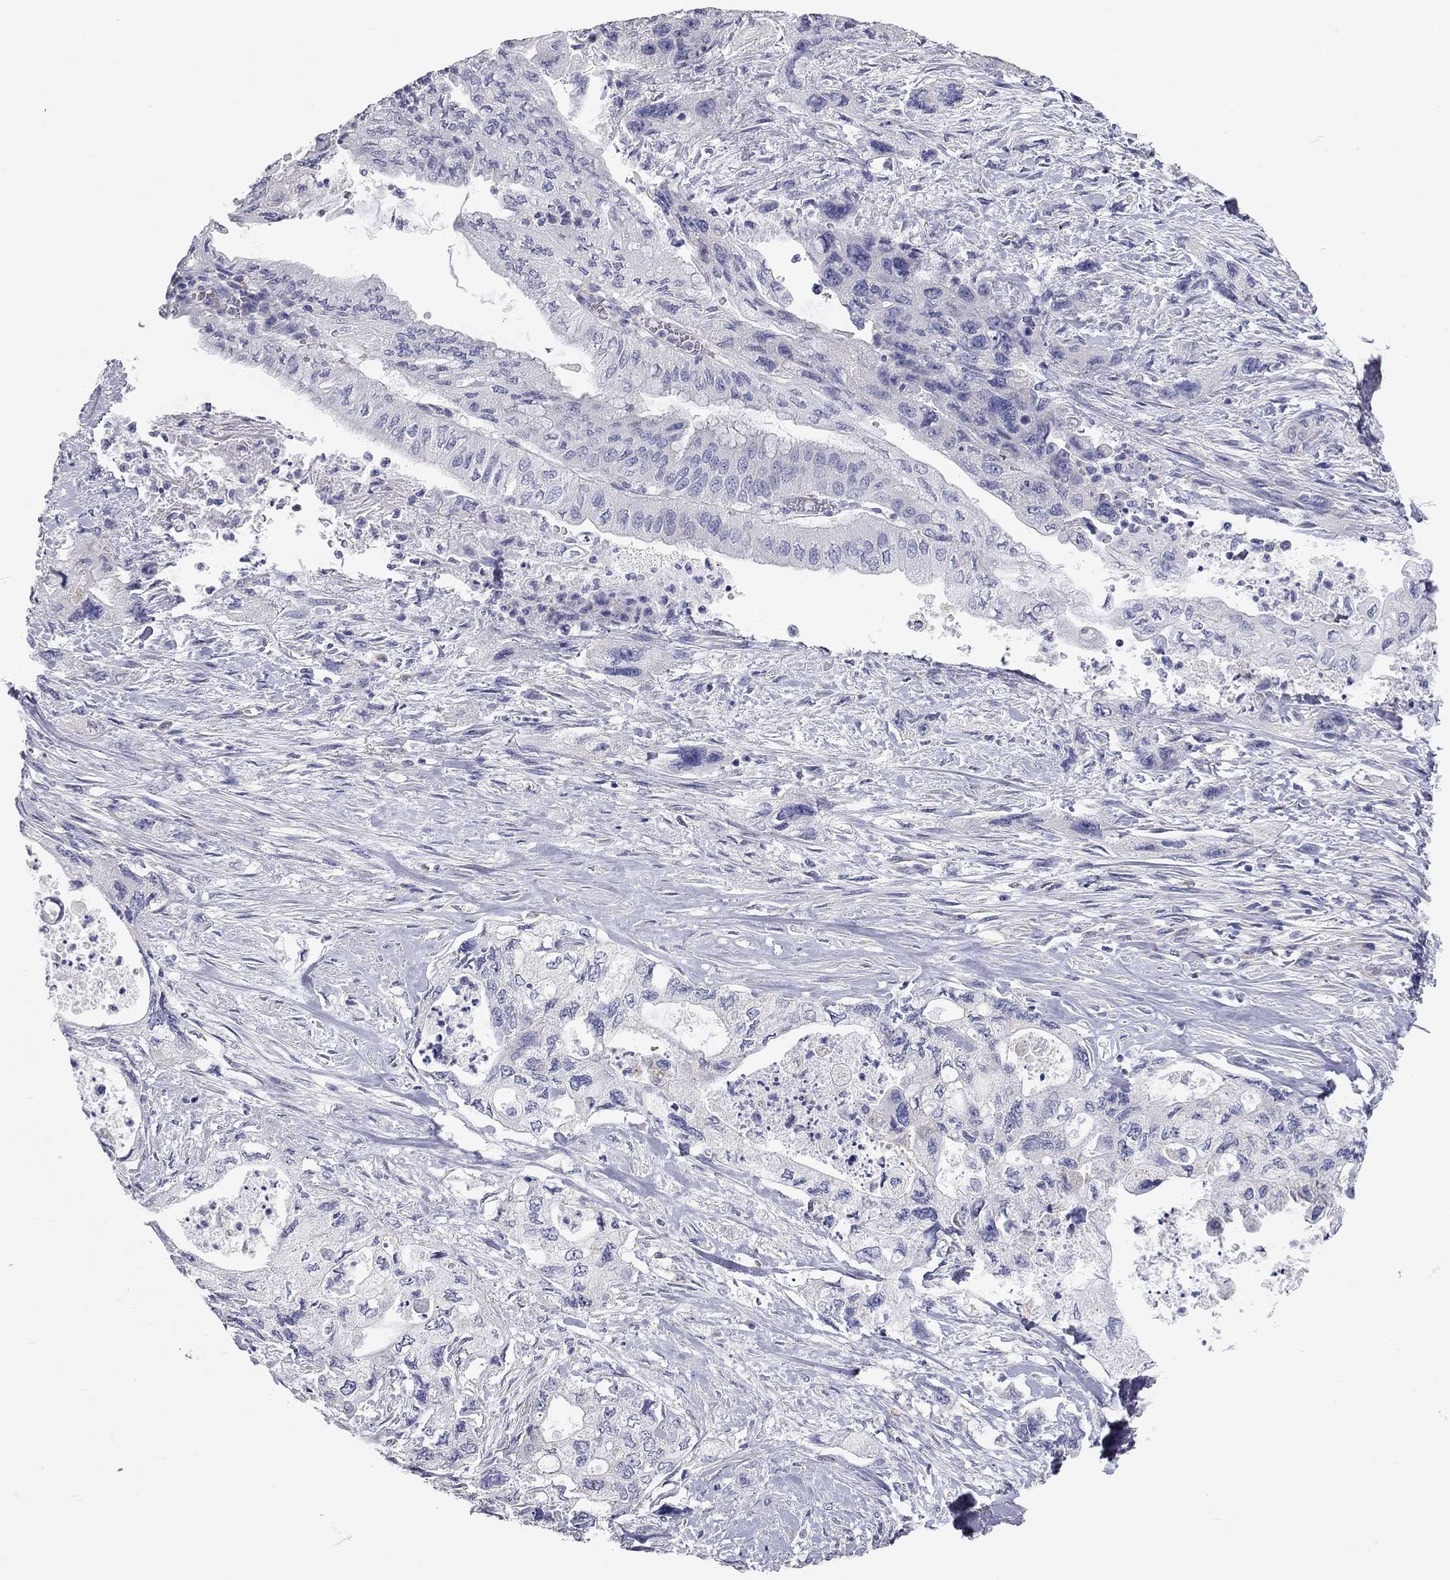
{"staining": {"intensity": "negative", "quantity": "none", "location": "none"}, "tissue": "pancreatic cancer", "cell_type": "Tumor cells", "image_type": "cancer", "snomed": [{"axis": "morphology", "description": "Adenocarcinoma, NOS"}, {"axis": "topography", "description": "Pancreas"}], "caption": "There is no significant staining in tumor cells of pancreatic cancer. (Immunohistochemistry, brightfield microscopy, high magnification).", "gene": "C10orf90", "patient": {"sex": "female", "age": 73}}